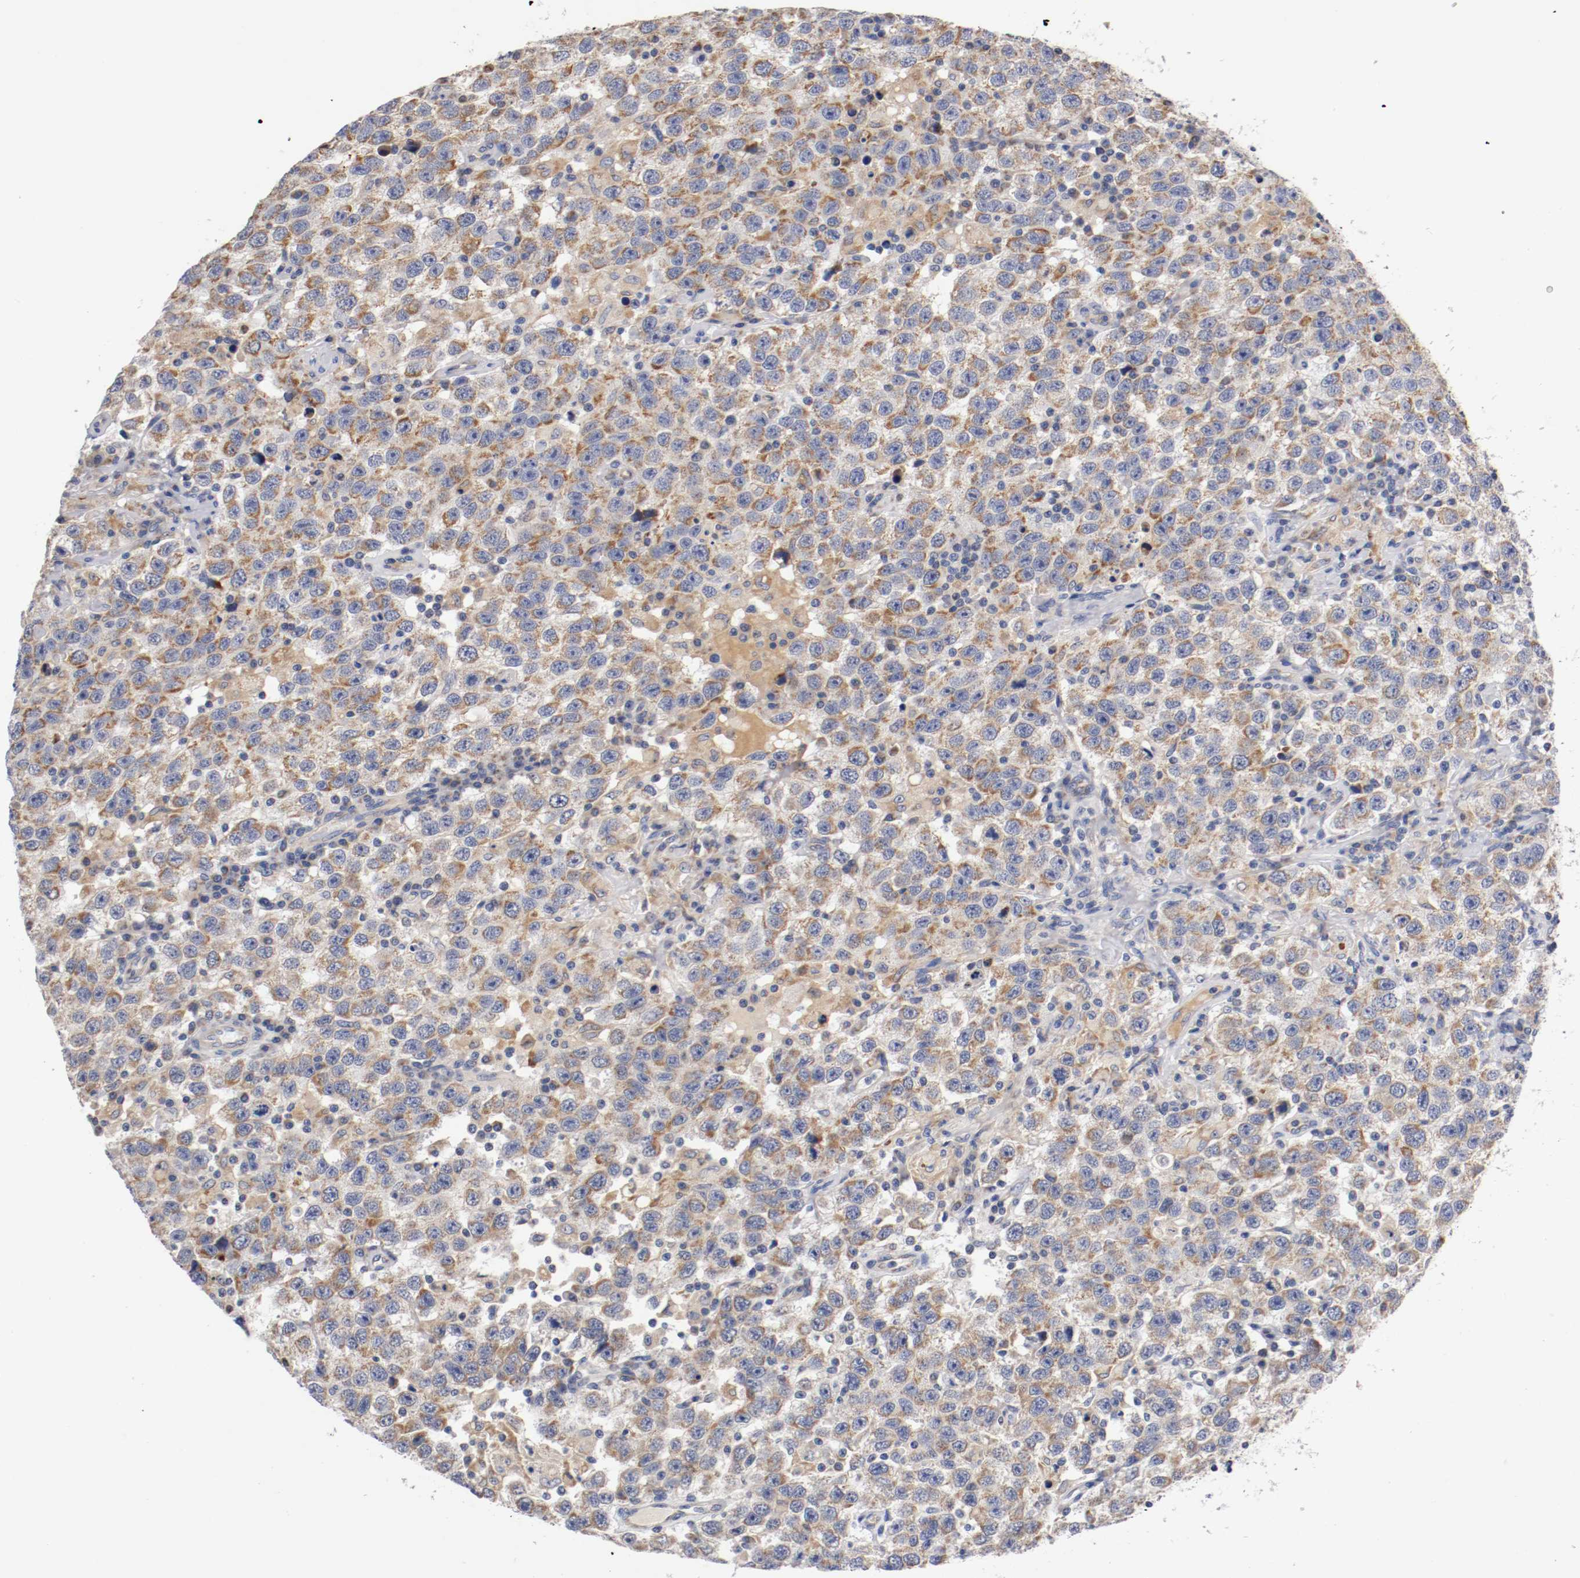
{"staining": {"intensity": "moderate", "quantity": "25%-75%", "location": "cytoplasmic/membranous"}, "tissue": "testis cancer", "cell_type": "Tumor cells", "image_type": "cancer", "snomed": [{"axis": "morphology", "description": "Seminoma, NOS"}, {"axis": "topography", "description": "Testis"}], "caption": "Testis cancer stained for a protein reveals moderate cytoplasmic/membranous positivity in tumor cells. Nuclei are stained in blue.", "gene": "PCSK6", "patient": {"sex": "male", "age": 41}}